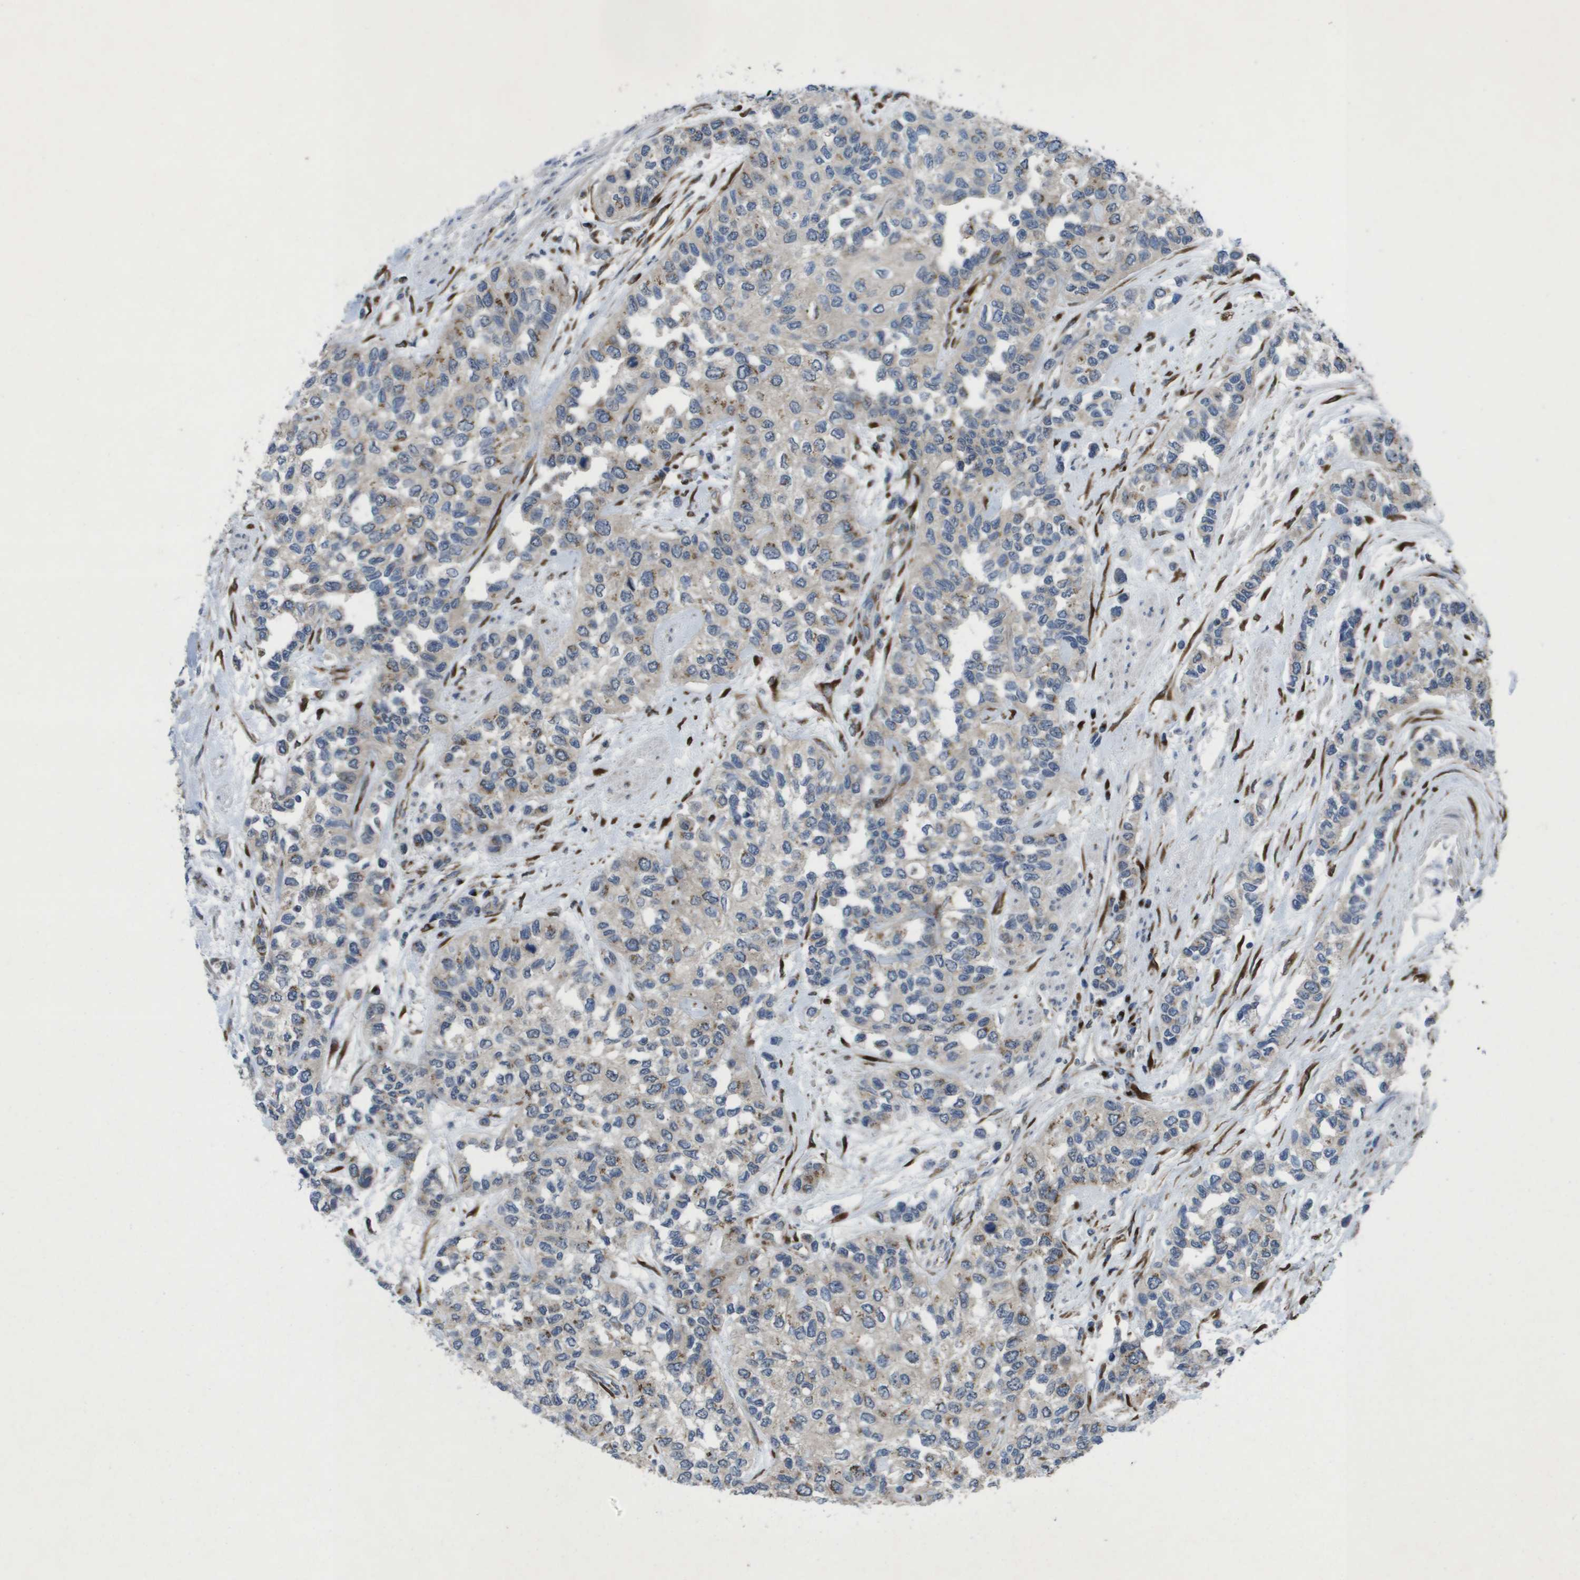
{"staining": {"intensity": "moderate", "quantity": "<25%", "location": "cytoplasmic/membranous"}, "tissue": "urothelial cancer", "cell_type": "Tumor cells", "image_type": "cancer", "snomed": [{"axis": "morphology", "description": "Urothelial carcinoma, High grade"}, {"axis": "topography", "description": "Urinary bladder"}], "caption": "DAB (3,3'-diaminobenzidine) immunohistochemical staining of urothelial cancer demonstrates moderate cytoplasmic/membranous protein positivity in approximately <25% of tumor cells.", "gene": "QSOX2", "patient": {"sex": "female", "age": 56}}